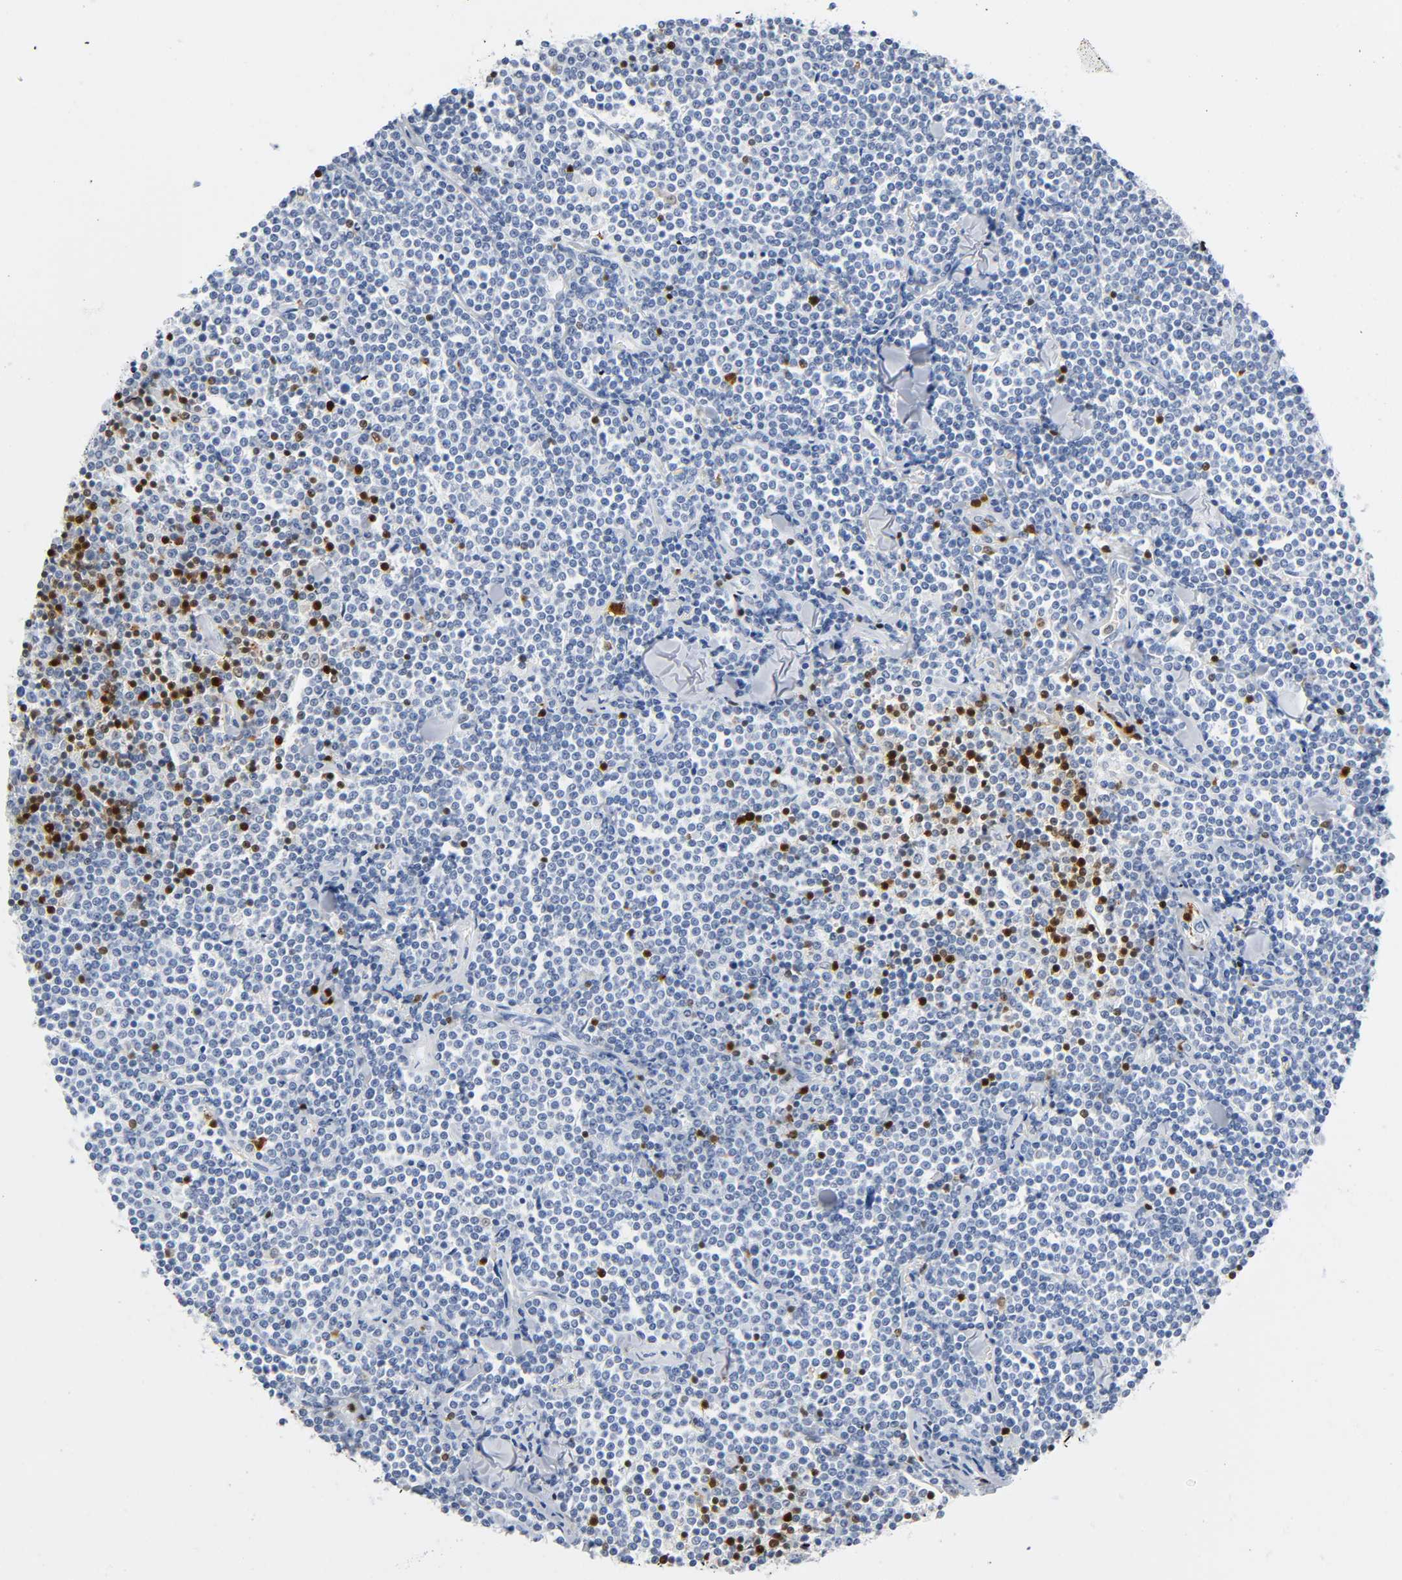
{"staining": {"intensity": "negative", "quantity": "none", "location": "none"}, "tissue": "lymphoma", "cell_type": "Tumor cells", "image_type": "cancer", "snomed": [{"axis": "morphology", "description": "Malignant lymphoma, non-Hodgkin's type, Low grade"}, {"axis": "topography", "description": "Soft tissue"}], "caption": "Tumor cells show no significant protein staining in malignant lymphoma, non-Hodgkin's type (low-grade). (DAB (3,3'-diaminobenzidine) IHC, high magnification).", "gene": "DOK2", "patient": {"sex": "male", "age": 92}}